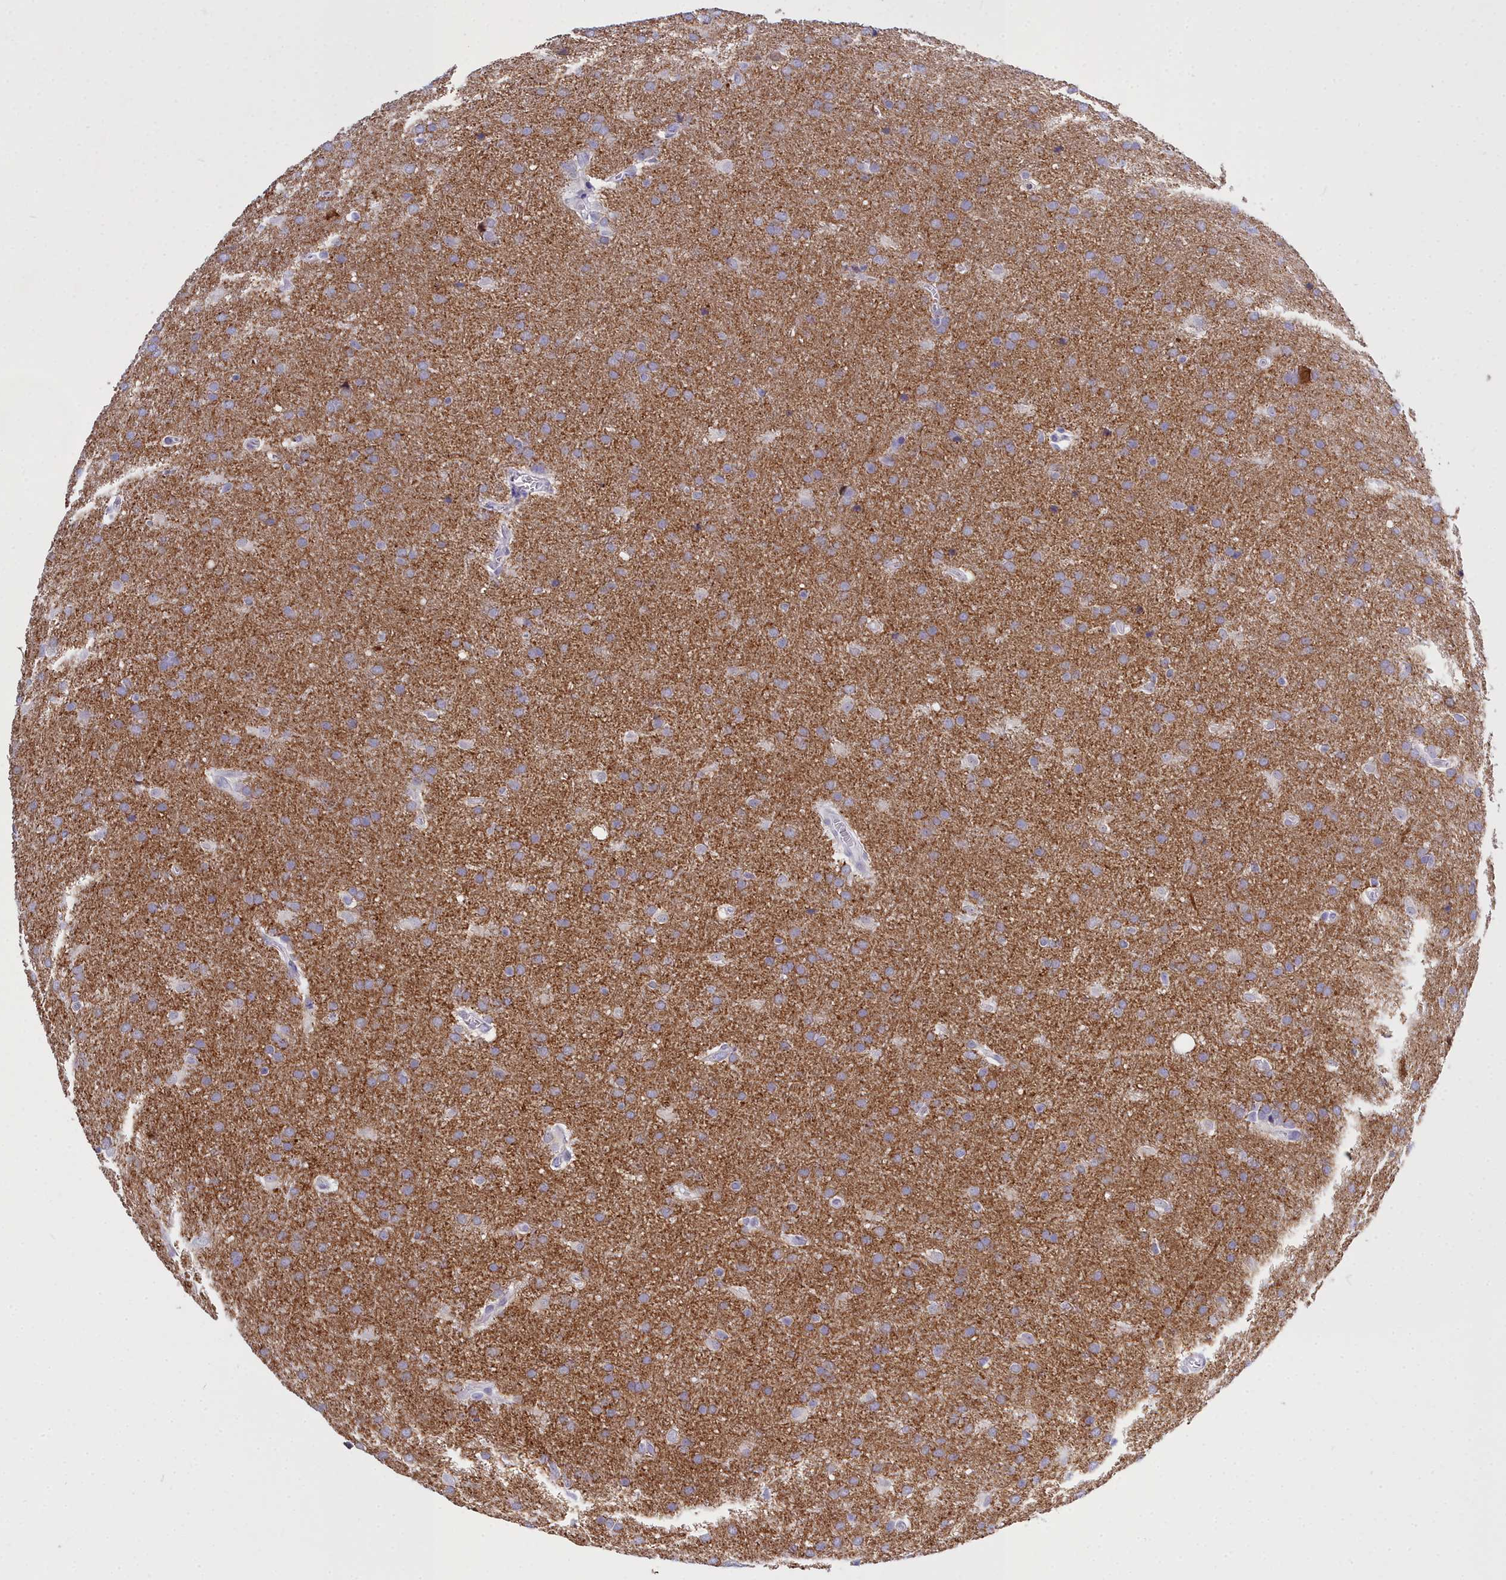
{"staining": {"intensity": "moderate", "quantity": "25%-75%", "location": "cytoplasmic/membranous"}, "tissue": "glioma", "cell_type": "Tumor cells", "image_type": "cancer", "snomed": [{"axis": "morphology", "description": "Glioma, malignant, Low grade"}, {"axis": "topography", "description": "Brain"}], "caption": "This photomicrograph displays IHC staining of malignant glioma (low-grade), with medium moderate cytoplasmic/membranous positivity in about 25%-75% of tumor cells.", "gene": "MAP6", "patient": {"sex": "female", "age": 32}}